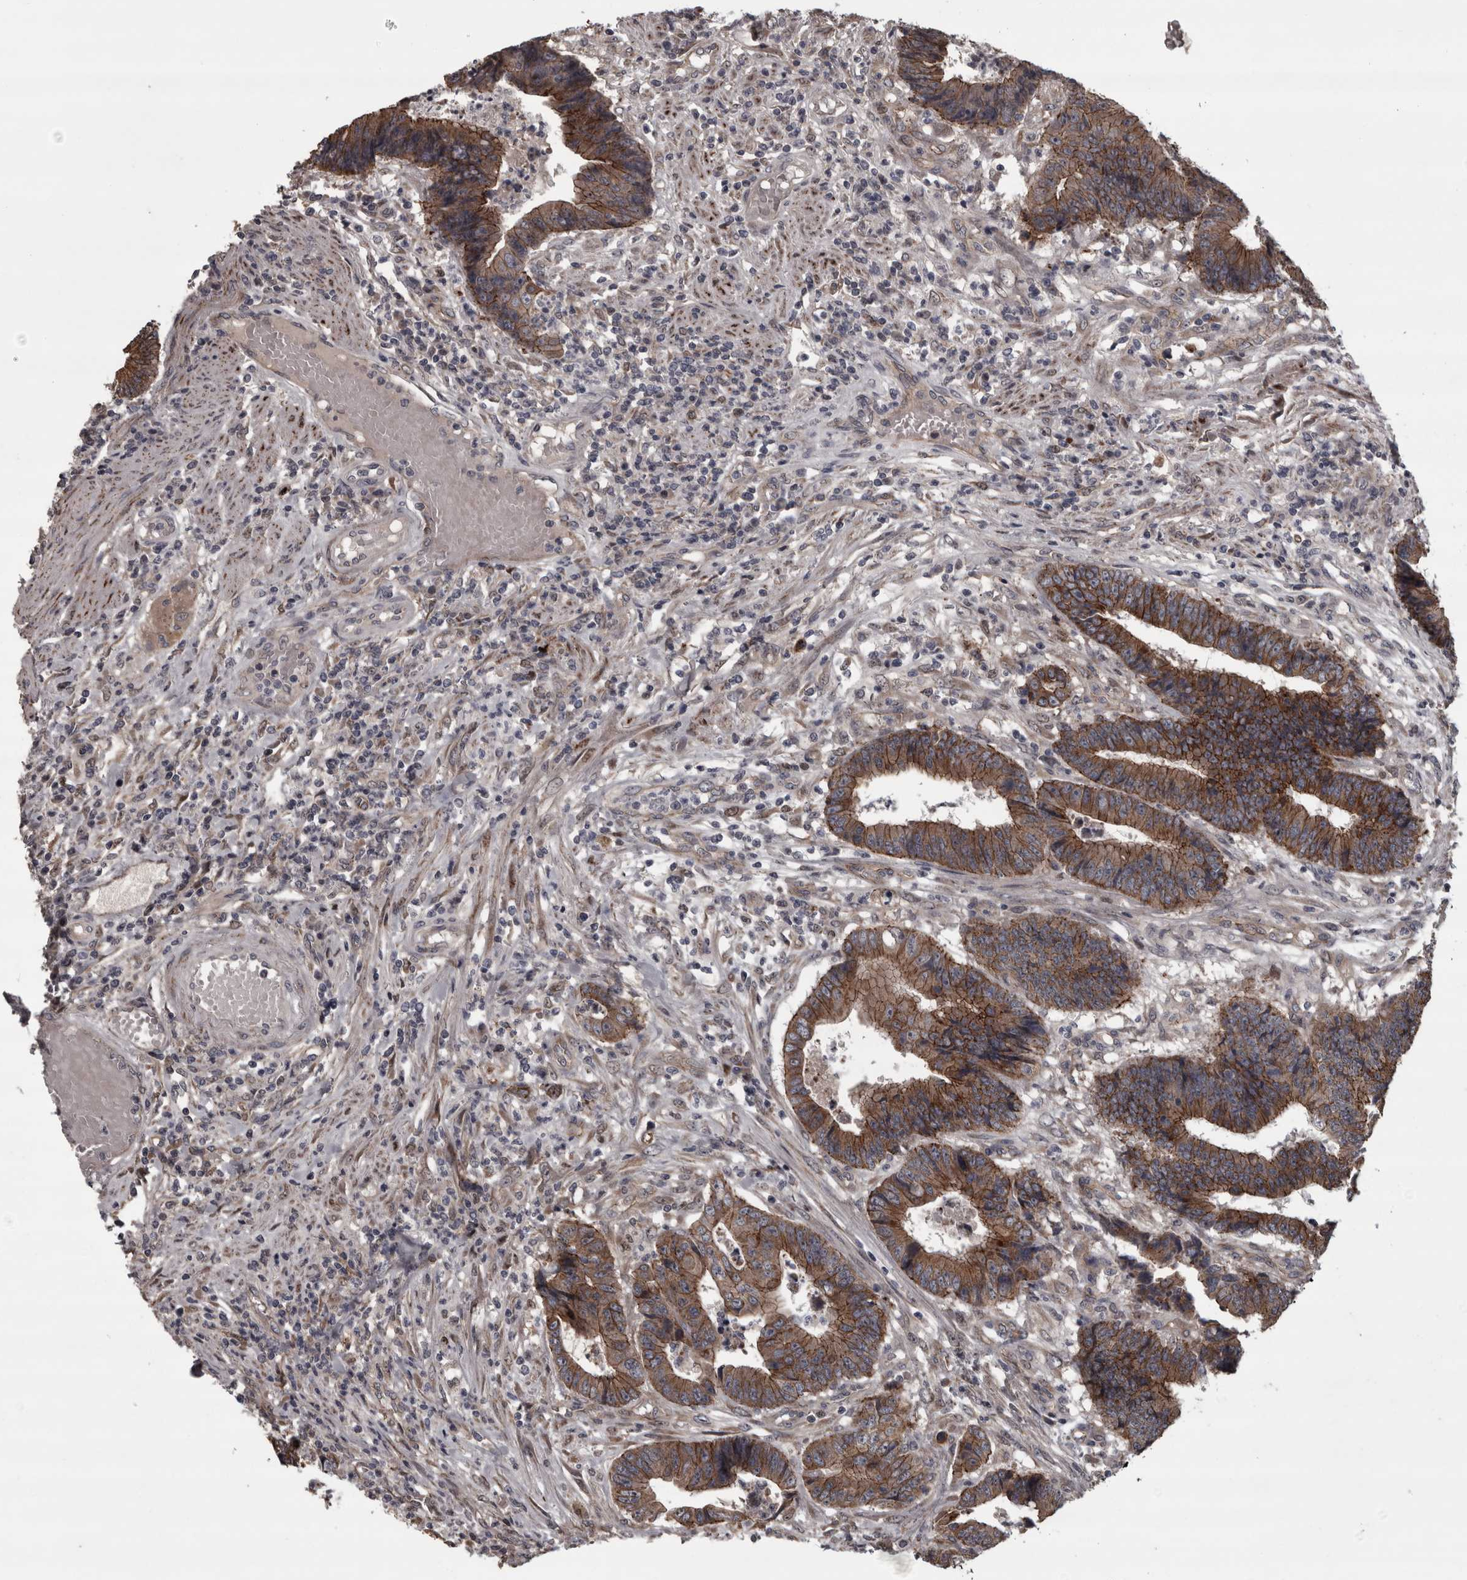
{"staining": {"intensity": "moderate", "quantity": ">75%", "location": "cytoplasmic/membranous"}, "tissue": "colorectal cancer", "cell_type": "Tumor cells", "image_type": "cancer", "snomed": [{"axis": "morphology", "description": "Adenocarcinoma, NOS"}, {"axis": "topography", "description": "Rectum"}], "caption": "Immunohistochemistry (IHC) of colorectal cancer (adenocarcinoma) shows medium levels of moderate cytoplasmic/membranous staining in approximately >75% of tumor cells.", "gene": "PCDH17", "patient": {"sex": "male", "age": 84}}